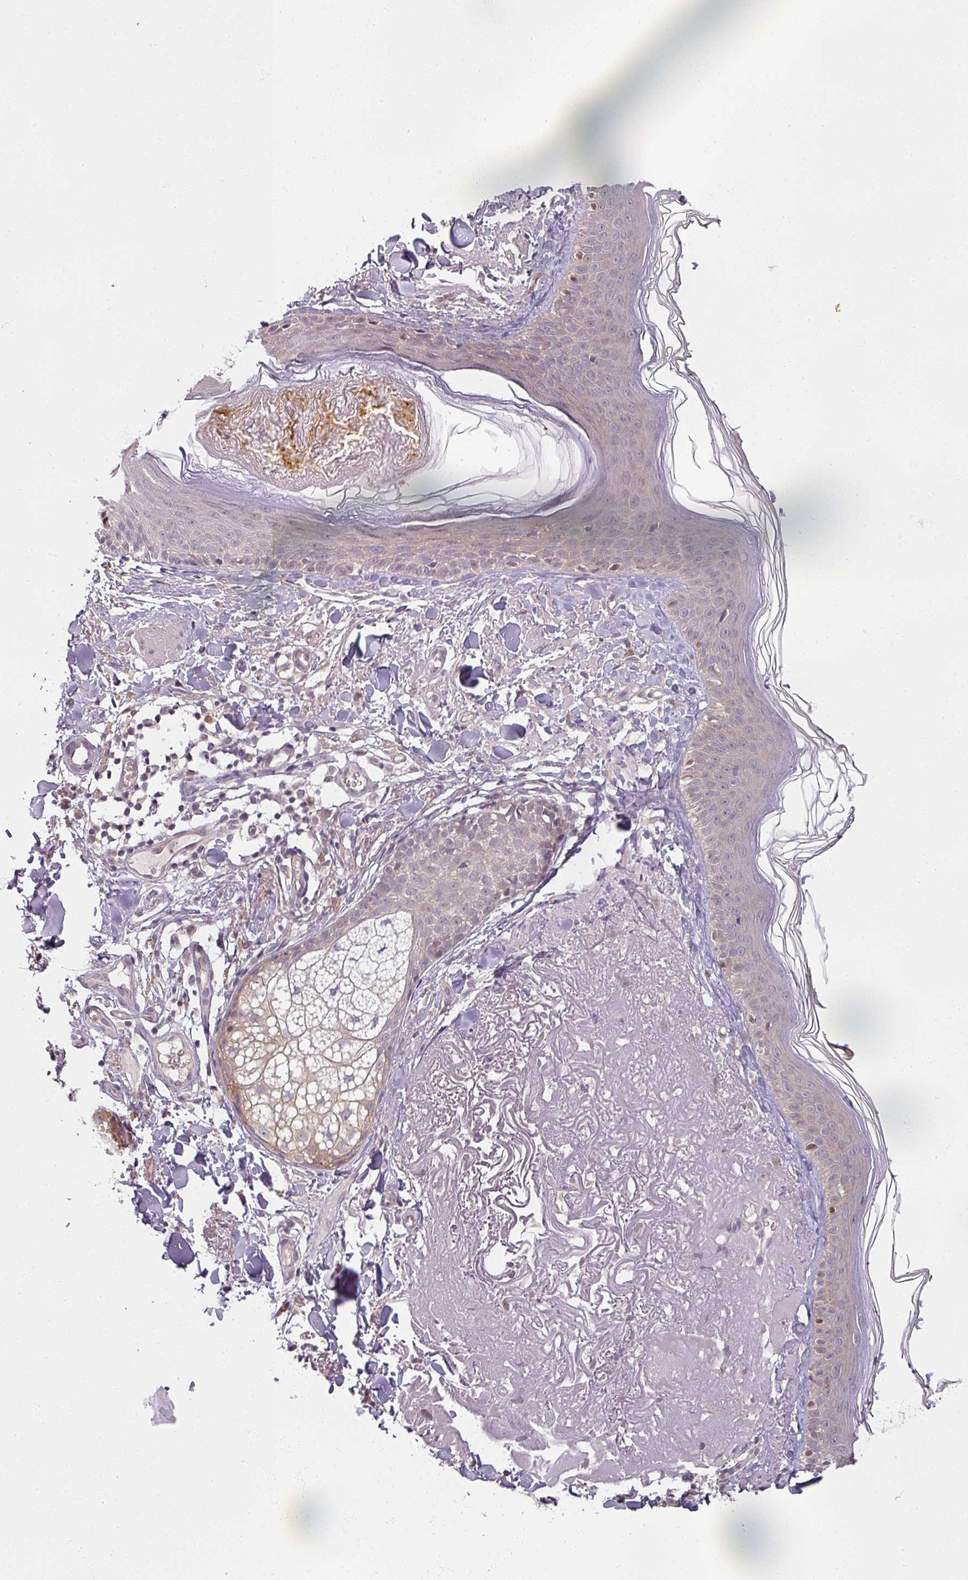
{"staining": {"intensity": "negative", "quantity": "none", "location": "none"}, "tissue": "skin", "cell_type": "Fibroblasts", "image_type": "normal", "snomed": [{"axis": "morphology", "description": "Normal tissue, NOS"}, {"axis": "morphology", "description": "Malignant melanoma, NOS"}, {"axis": "topography", "description": "Skin"}], "caption": "Fibroblasts show no significant protein staining in normal skin. (Brightfield microscopy of DAB immunohistochemistry at high magnification).", "gene": "MYMK", "patient": {"sex": "male", "age": 80}}